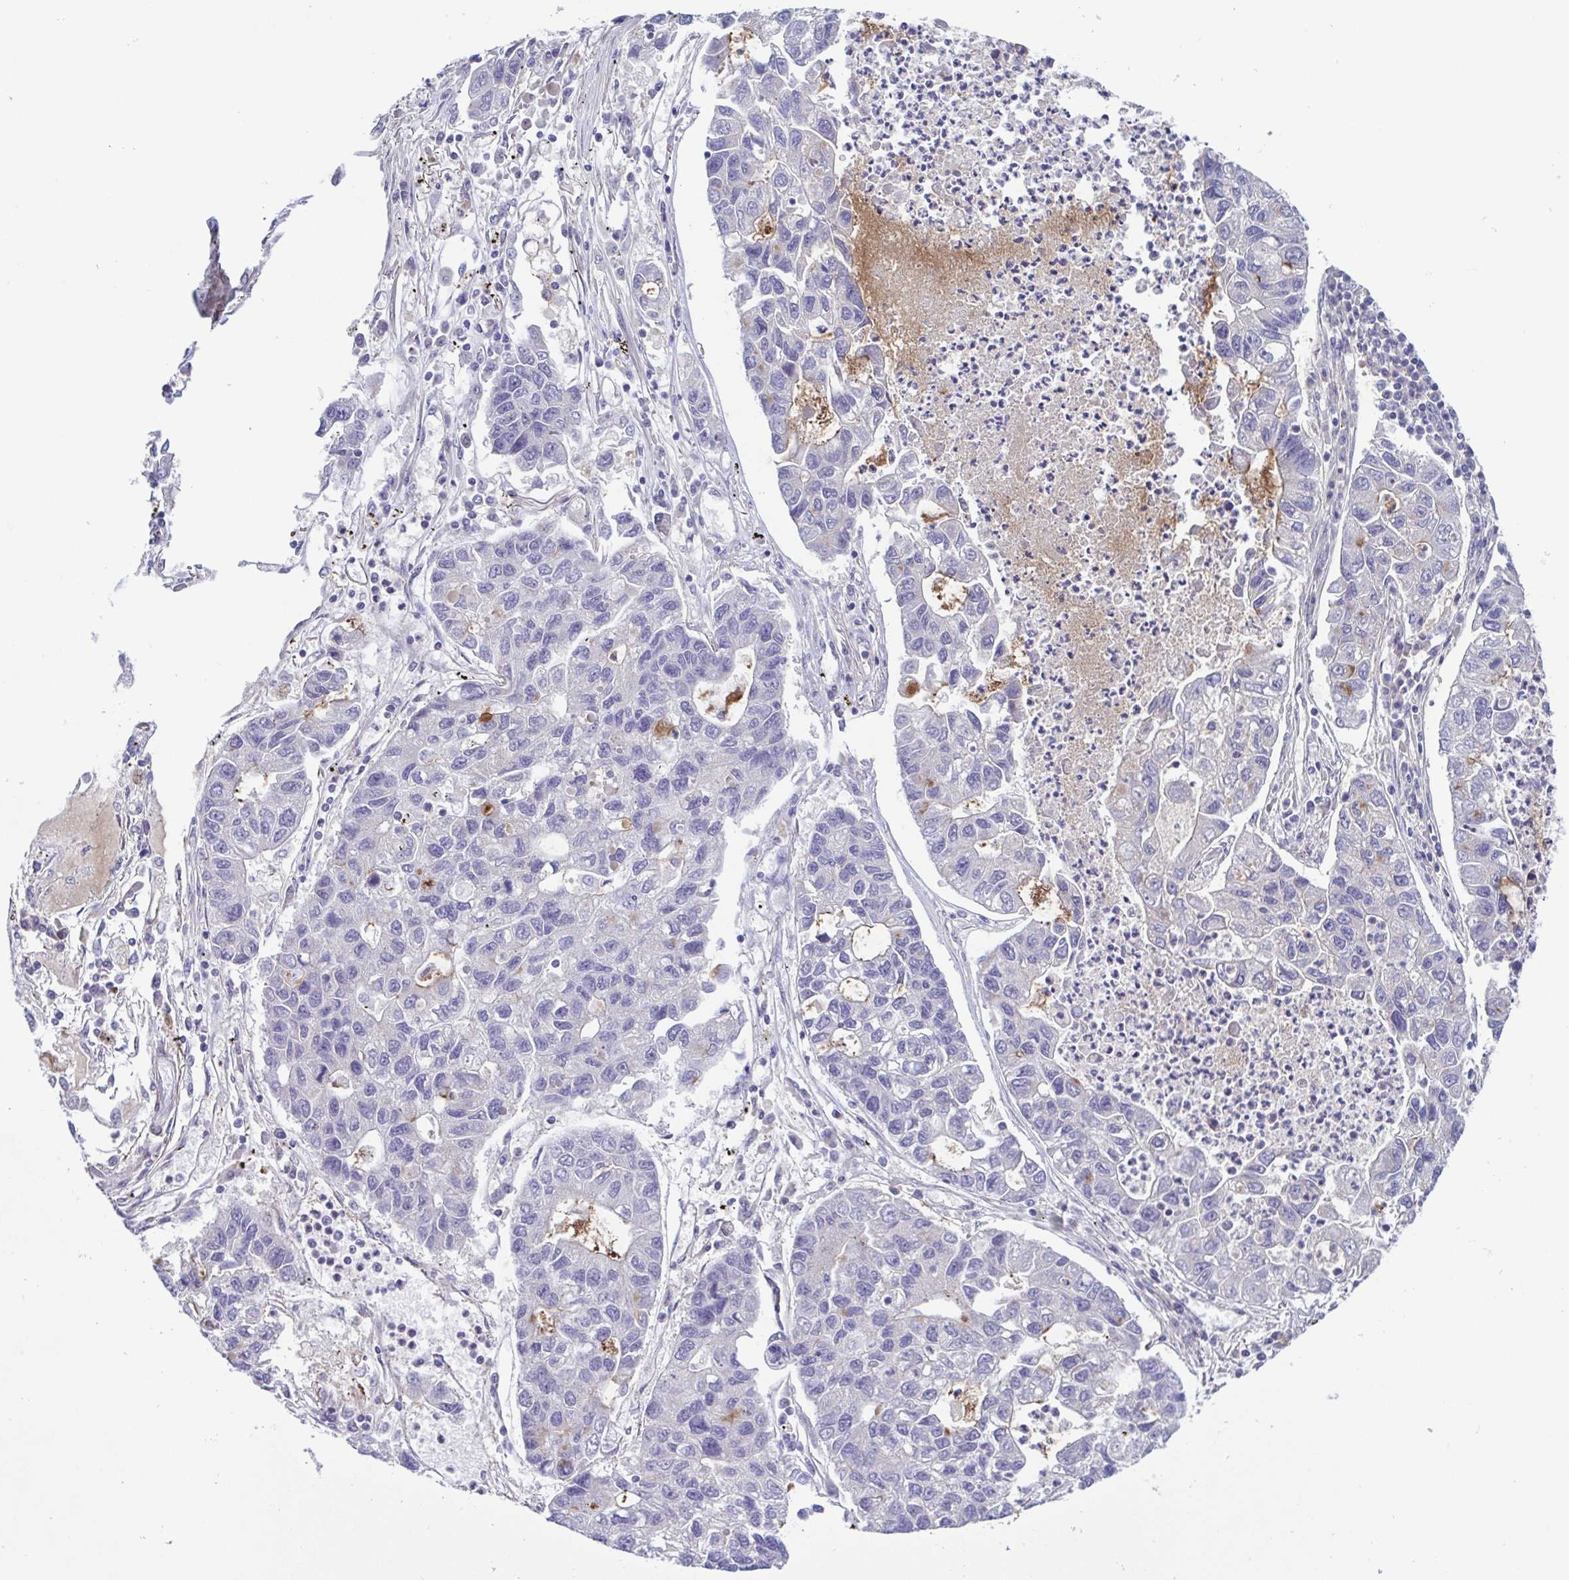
{"staining": {"intensity": "negative", "quantity": "none", "location": "none"}, "tissue": "lung cancer", "cell_type": "Tumor cells", "image_type": "cancer", "snomed": [{"axis": "morphology", "description": "Adenocarcinoma, NOS"}, {"axis": "topography", "description": "Bronchus"}, {"axis": "topography", "description": "Lung"}], "caption": "Immunohistochemistry photomicrograph of neoplastic tissue: human lung adenocarcinoma stained with DAB demonstrates no significant protein expression in tumor cells.", "gene": "COL17A1", "patient": {"sex": "female", "age": 51}}